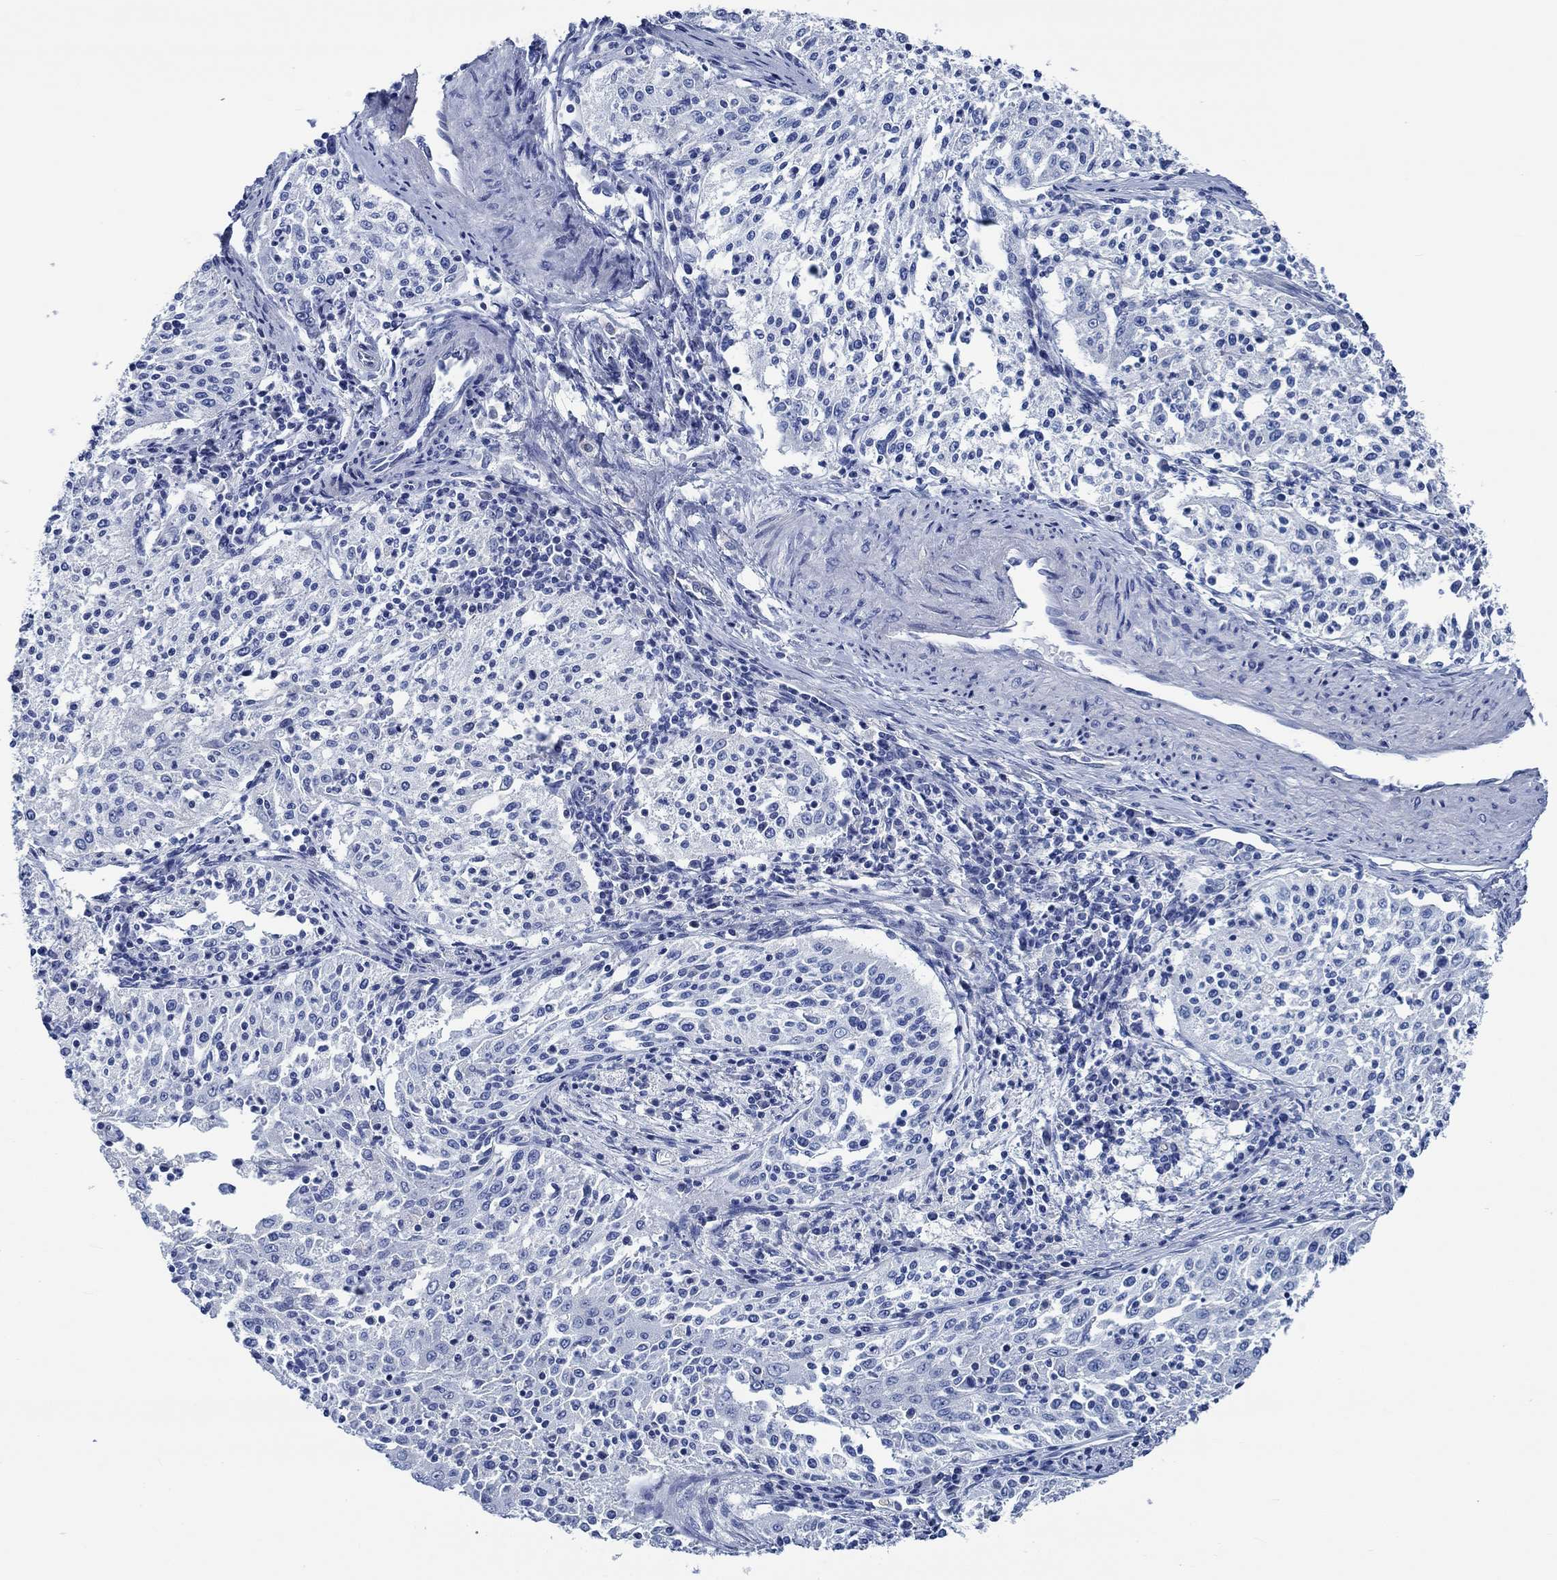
{"staining": {"intensity": "negative", "quantity": "none", "location": "none"}, "tissue": "cervical cancer", "cell_type": "Tumor cells", "image_type": "cancer", "snomed": [{"axis": "morphology", "description": "Squamous cell carcinoma, NOS"}, {"axis": "topography", "description": "Cervix"}], "caption": "Protein analysis of cervical cancer (squamous cell carcinoma) displays no significant positivity in tumor cells.", "gene": "SVEP1", "patient": {"sex": "female", "age": 41}}